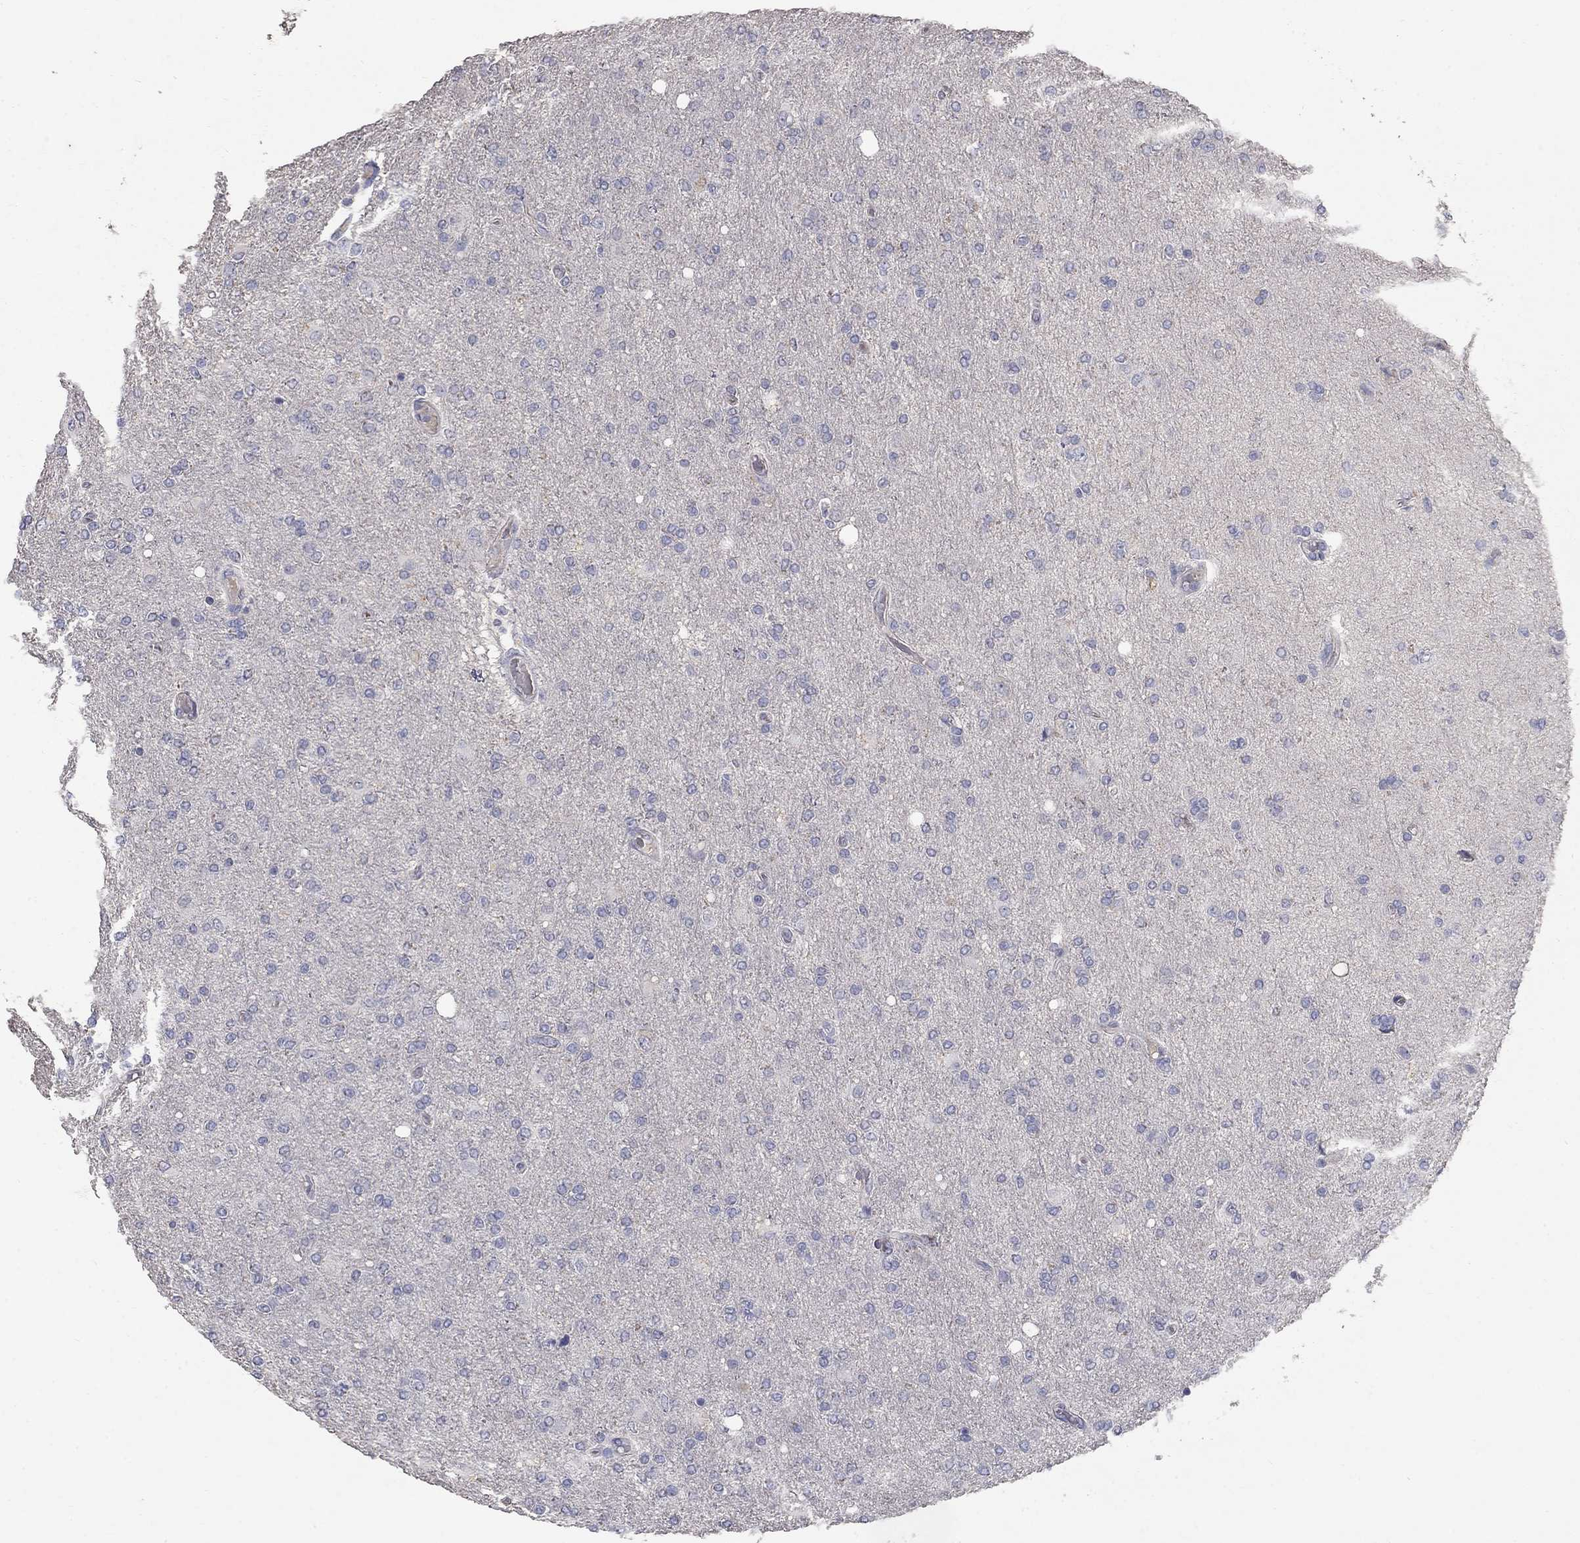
{"staining": {"intensity": "negative", "quantity": "none", "location": "none"}, "tissue": "glioma", "cell_type": "Tumor cells", "image_type": "cancer", "snomed": [{"axis": "morphology", "description": "Glioma, malignant, High grade"}, {"axis": "topography", "description": "Cerebral cortex"}], "caption": "This histopathology image is of high-grade glioma (malignant) stained with IHC to label a protein in brown with the nuclei are counter-stained blue. There is no positivity in tumor cells.", "gene": "PTH1R", "patient": {"sex": "male", "age": 70}}